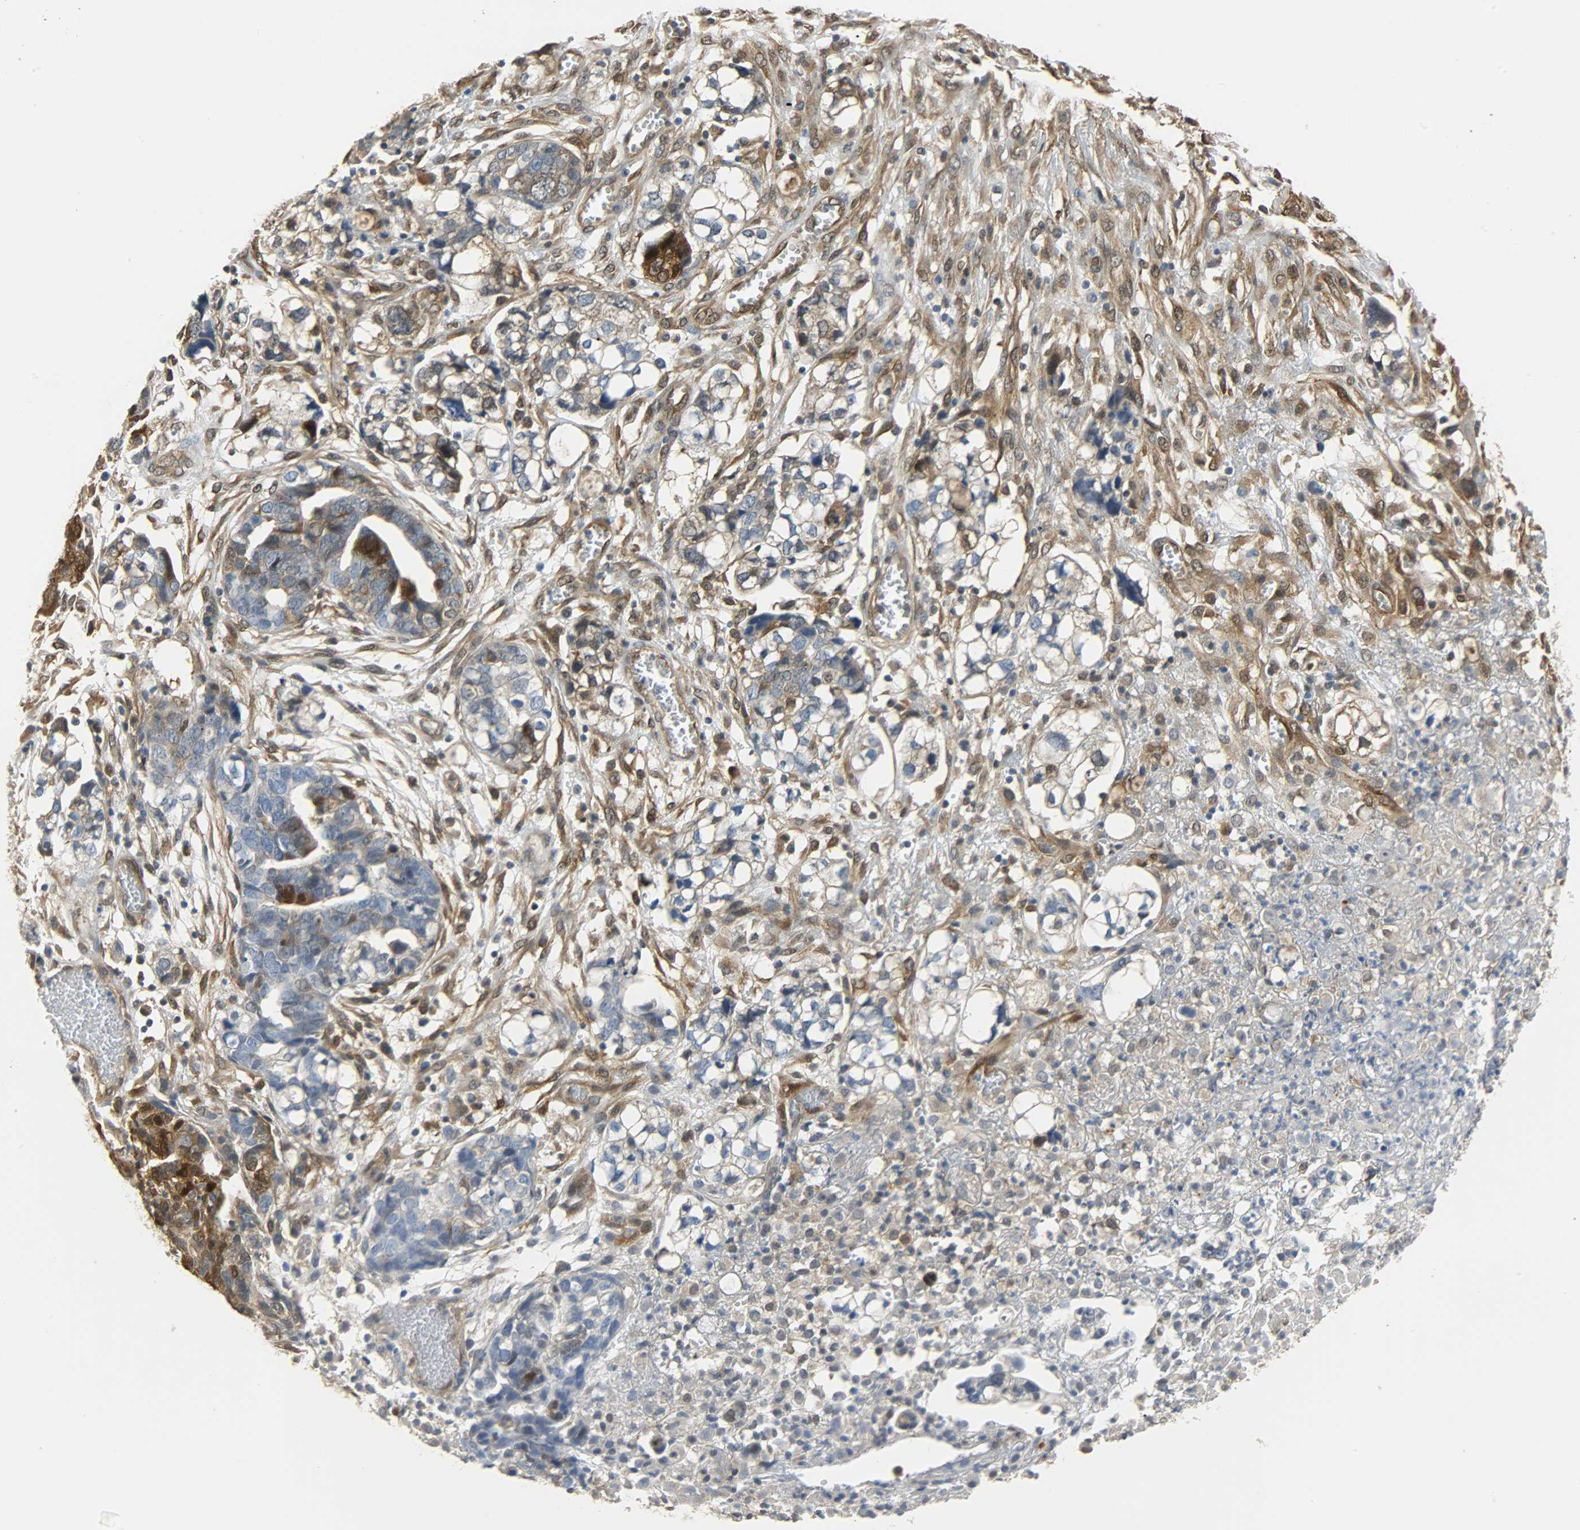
{"staining": {"intensity": "moderate", "quantity": ">75%", "location": "cytoplasmic/membranous"}, "tissue": "ovarian cancer", "cell_type": "Tumor cells", "image_type": "cancer", "snomed": [{"axis": "morphology", "description": "Normal tissue, NOS"}, {"axis": "morphology", "description": "Cystadenocarcinoma, serous, NOS"}, {"axis": "topography", "description": "Fallopian tube"}, {"axis": "topography", "description": "Ovary"}], "caption": "Immunohistochemical staining of human ovarian cancer reveals medium levels of moderate cytoplasmic/membranous protein positivity in about >75% of tumor cells.", "gene": "EIF4EBP1", "patient": {"sex": "female", "age": 56}}